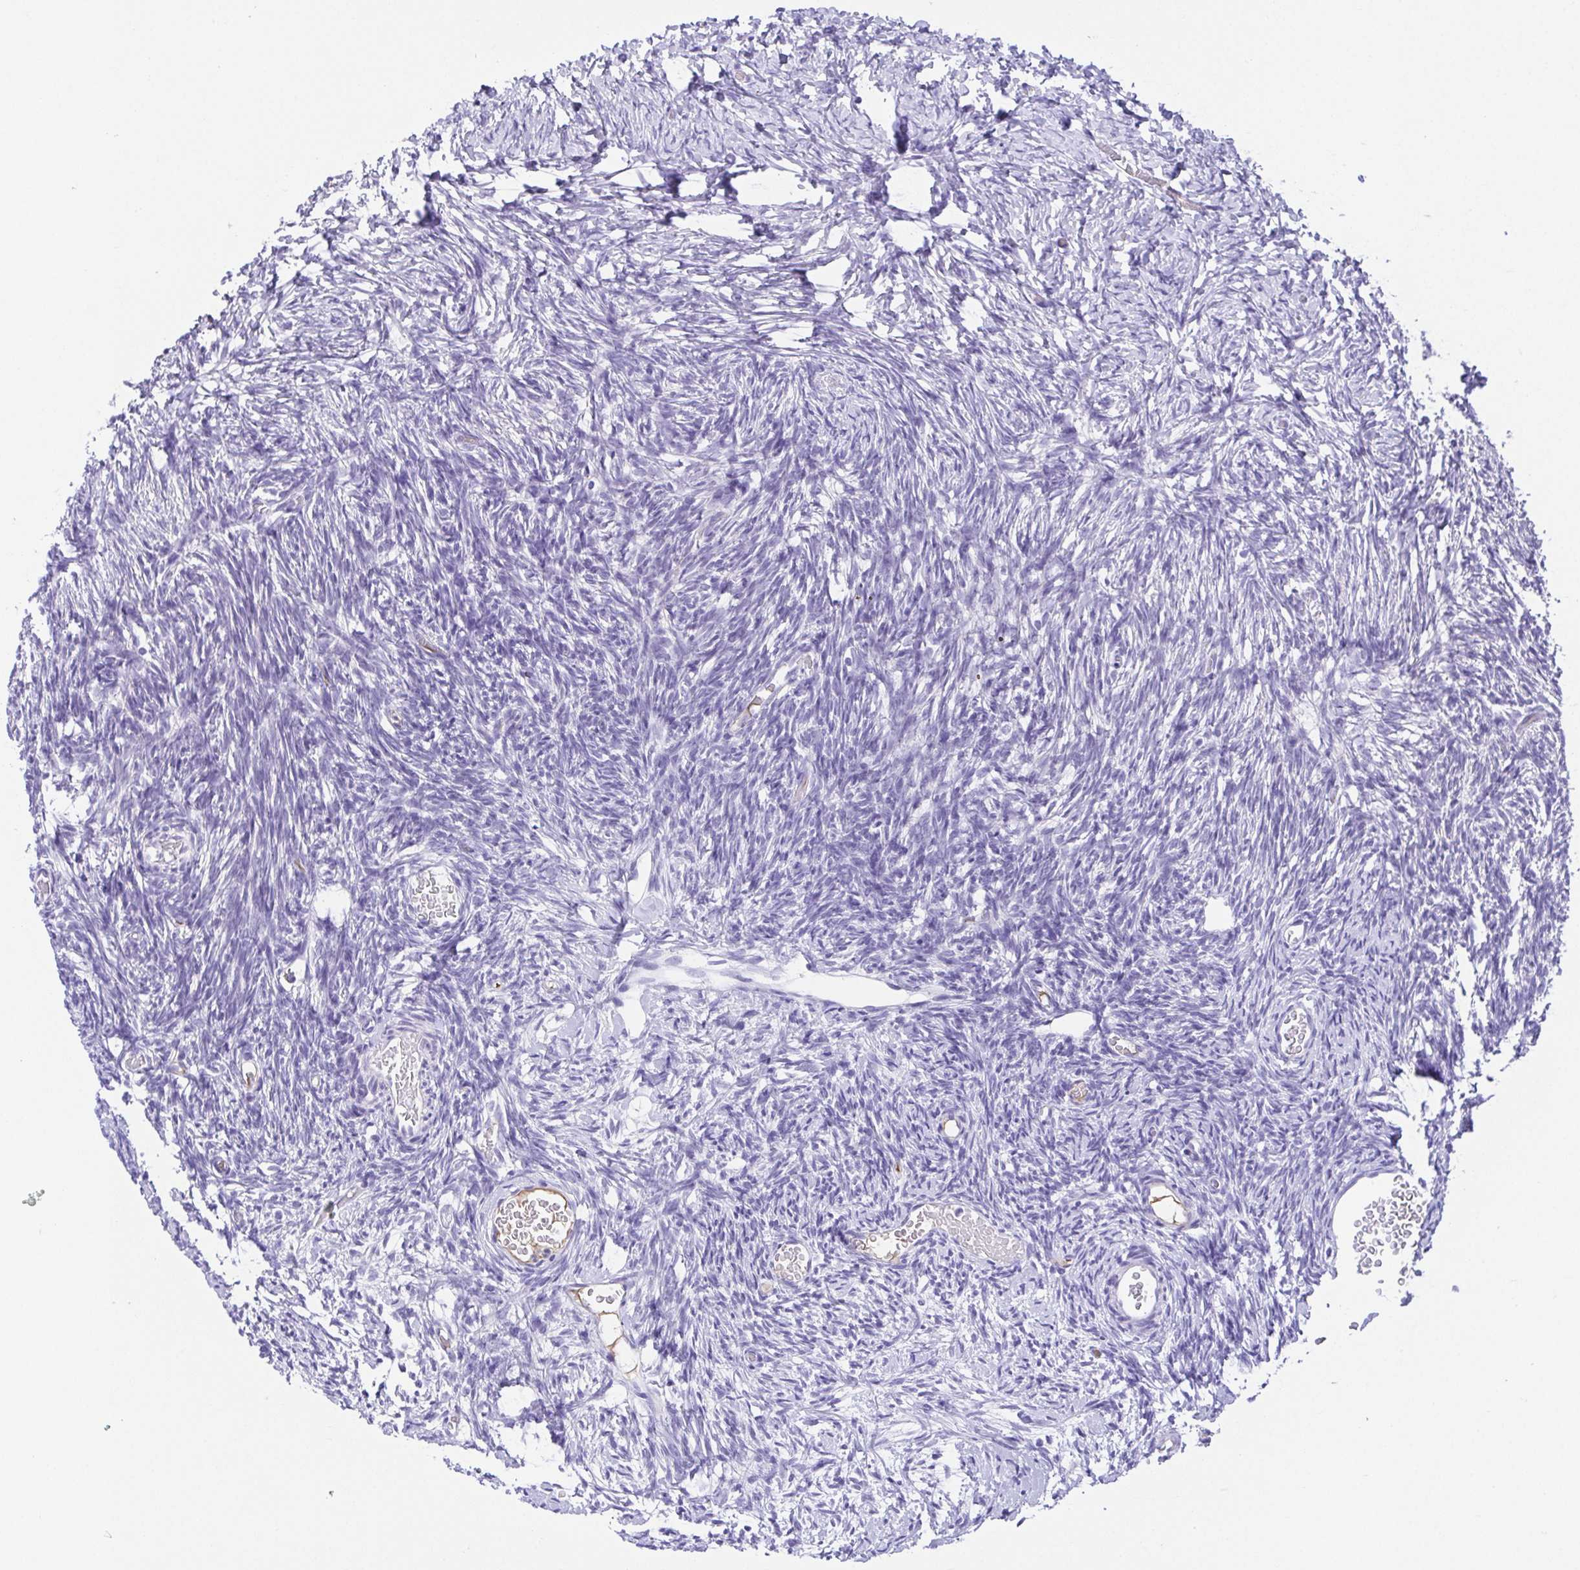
{"staining": {"intensity": "negative", "quantity": "none", "location": "none"}, "tissue": "ovary", "cell_type": "Ovarian stroma cells", "image_type": "normal", "snomed": [{"axis": "morphology", "description": "Normal tissue, NOS"}, {"axis": "topography", "description": "Ovary"}], "caption": "Protein analysis of benign ovary exhibits no significant positivity in ovarian stroma cells.", "gene": "SPATA4", "patient": {"sex": "female", "age": 39}}